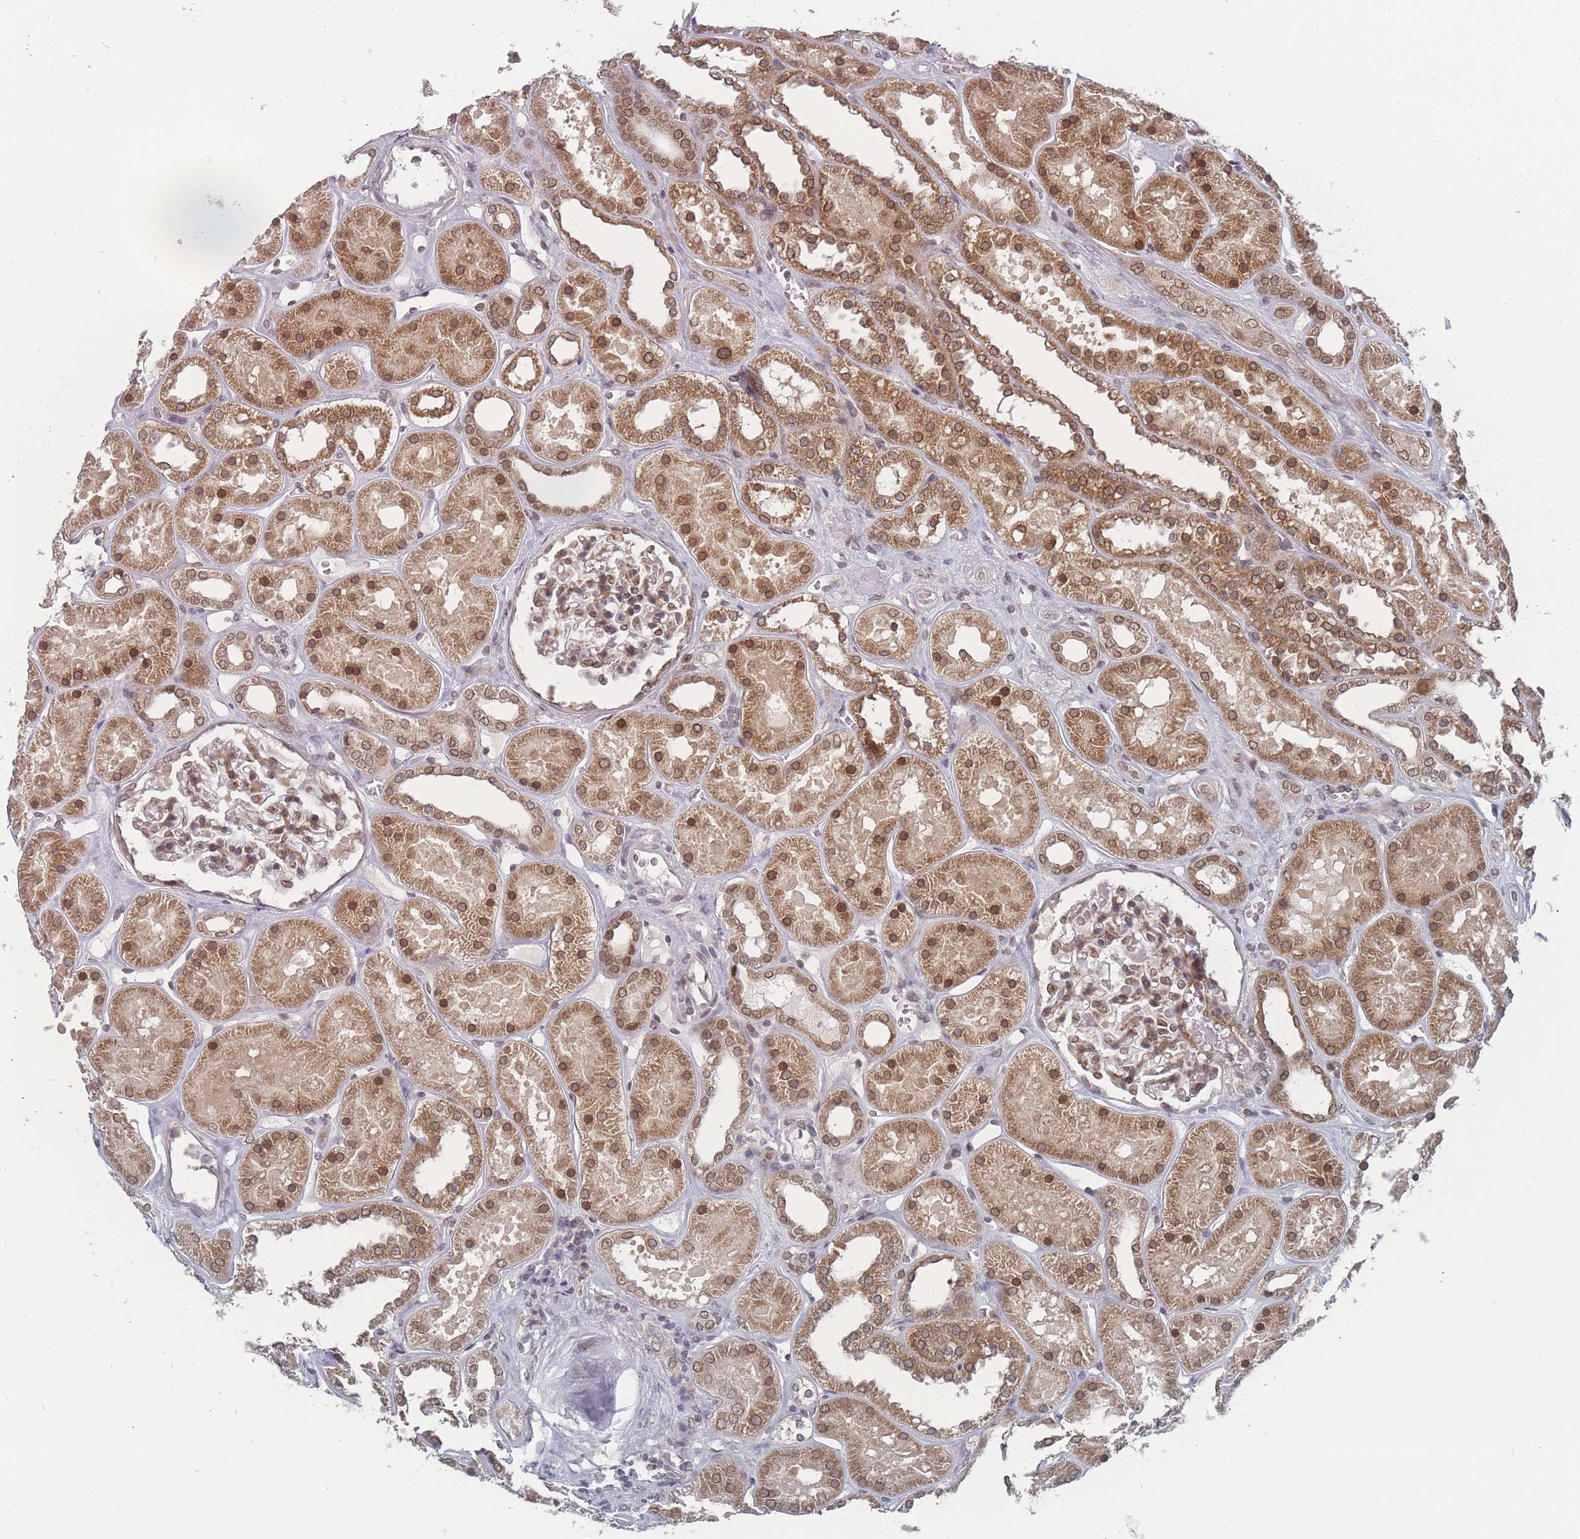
{"staining": {"intensity": "moderate", "quantity": "25%-75%", "location": "cytoplasmic/membranous,nuclear"}, "tissue": "kidney", "cell_type": "Cells in glomeruli", "image_type": "normal", "snomed": [{"axis": "morphology", "description": "Normal tissue, NOS"}, {"axis": "topography", "description": "Kidney"}], "caption": "Immunohistochemistry staining of normal kidney, which demonstrates medium levels of moderate cytoplasmic/membranous,nuclear staining in about 25%-75% of cells in glomeruli indicating moderate cytoplasmic/membranous,nuclear protein staining. The staining was performed using DAB (3,3'-diaminobenzidine) (brown) for protein detection and nuclei were counterstained in hematoxylin (blue).", "gene": "TBC1D25", "patient": {"sex": "female", "age": 41}}